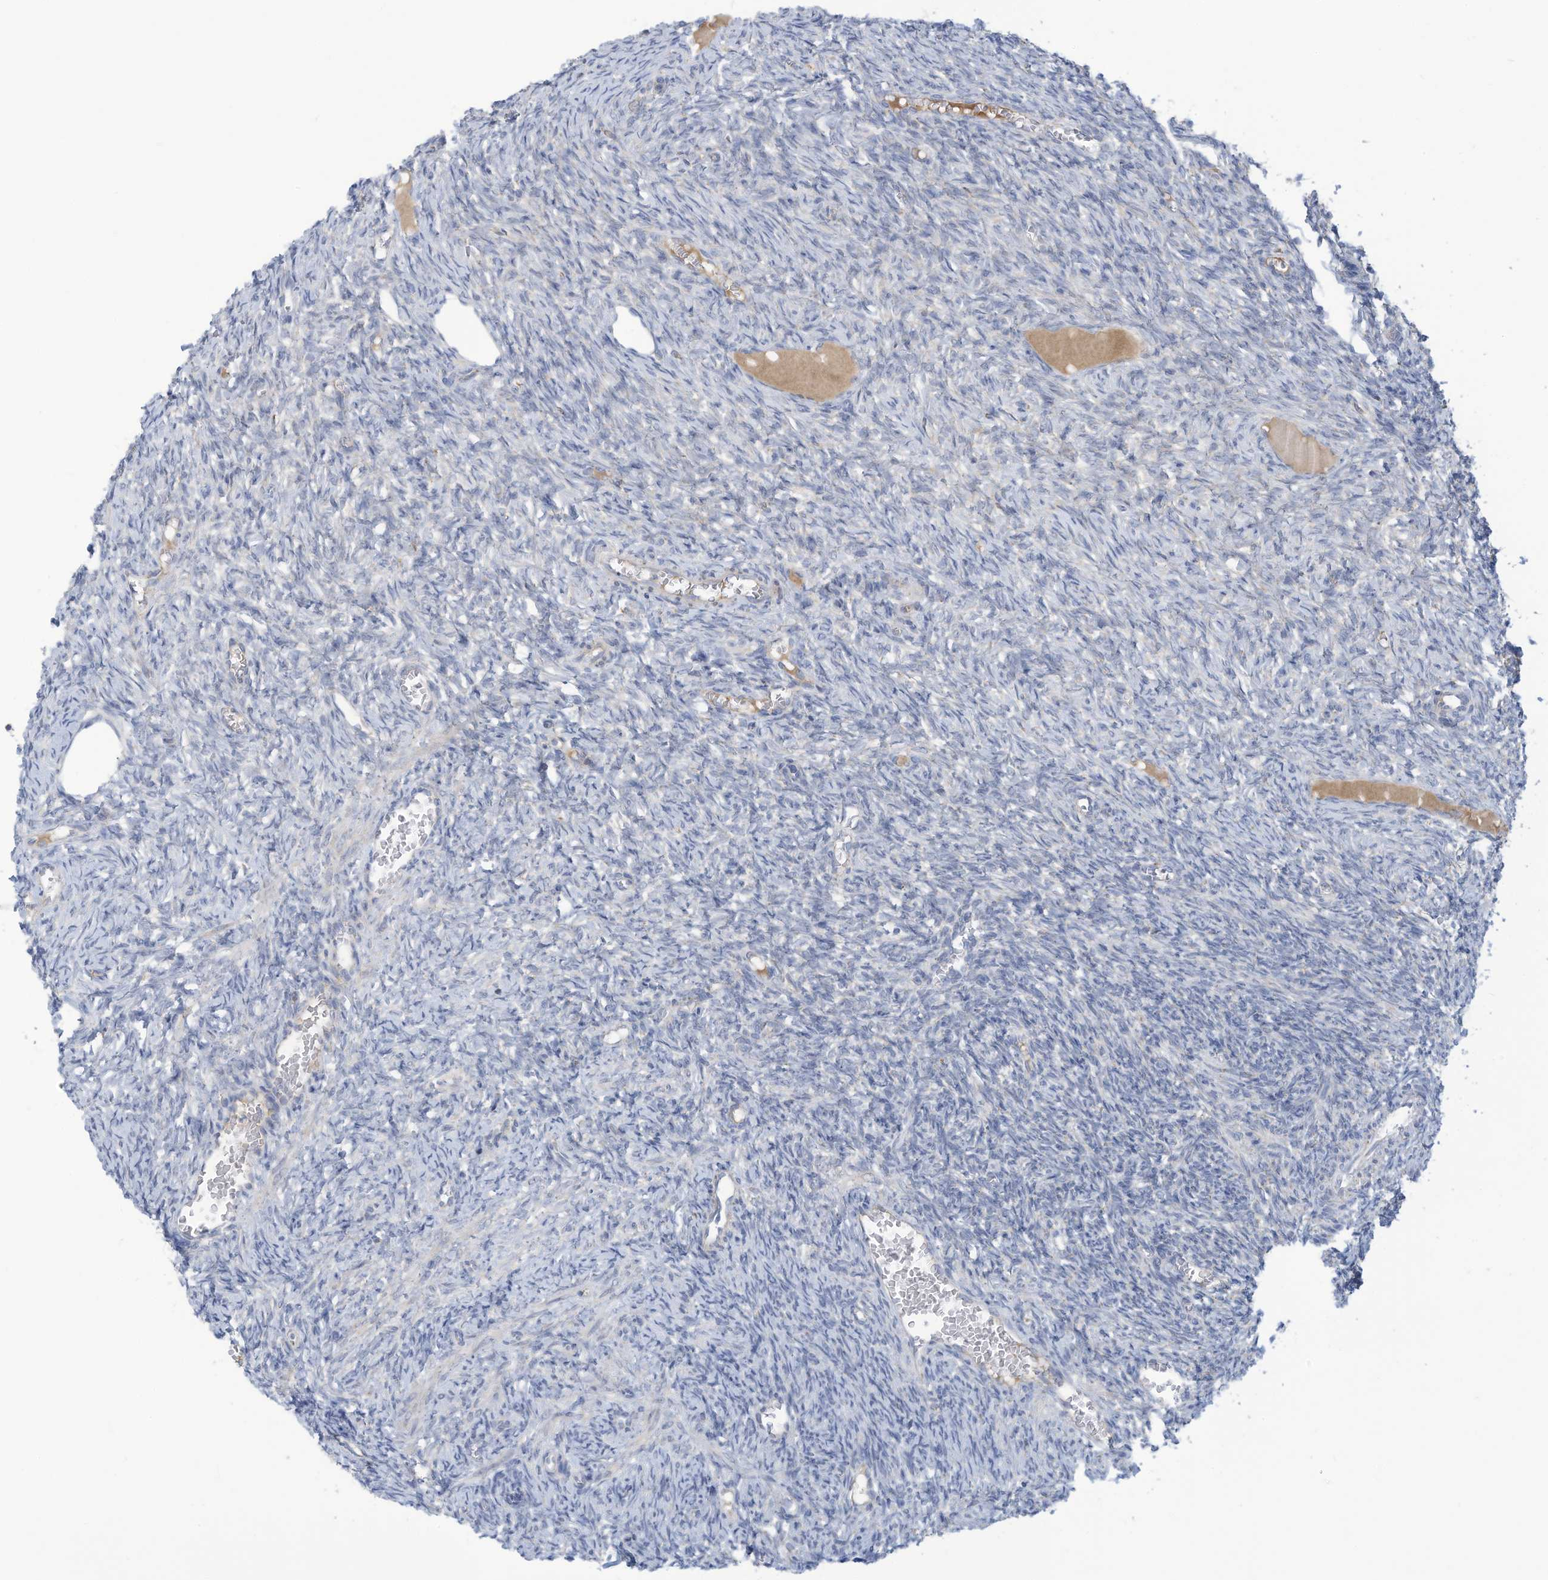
{"staining": {"intensity": "negative", "quantity": "none", "location": "none"}, "tissue": "ovary", "cell_type": "Ovarian stroma cells", "image_type": "normal", "snomed": [{"axis": "morphology", "description": "Normal tissue, NOS"}, {"axis": "topography", "description": "Ovary"}], "caption": "This is an immunohistochemistry (IHC) histopathology image of normal human ovary. There is no positivity in ovarian stroma cells.", "gene": "NLN", "patient": {"sex": "female", "age": 27}}